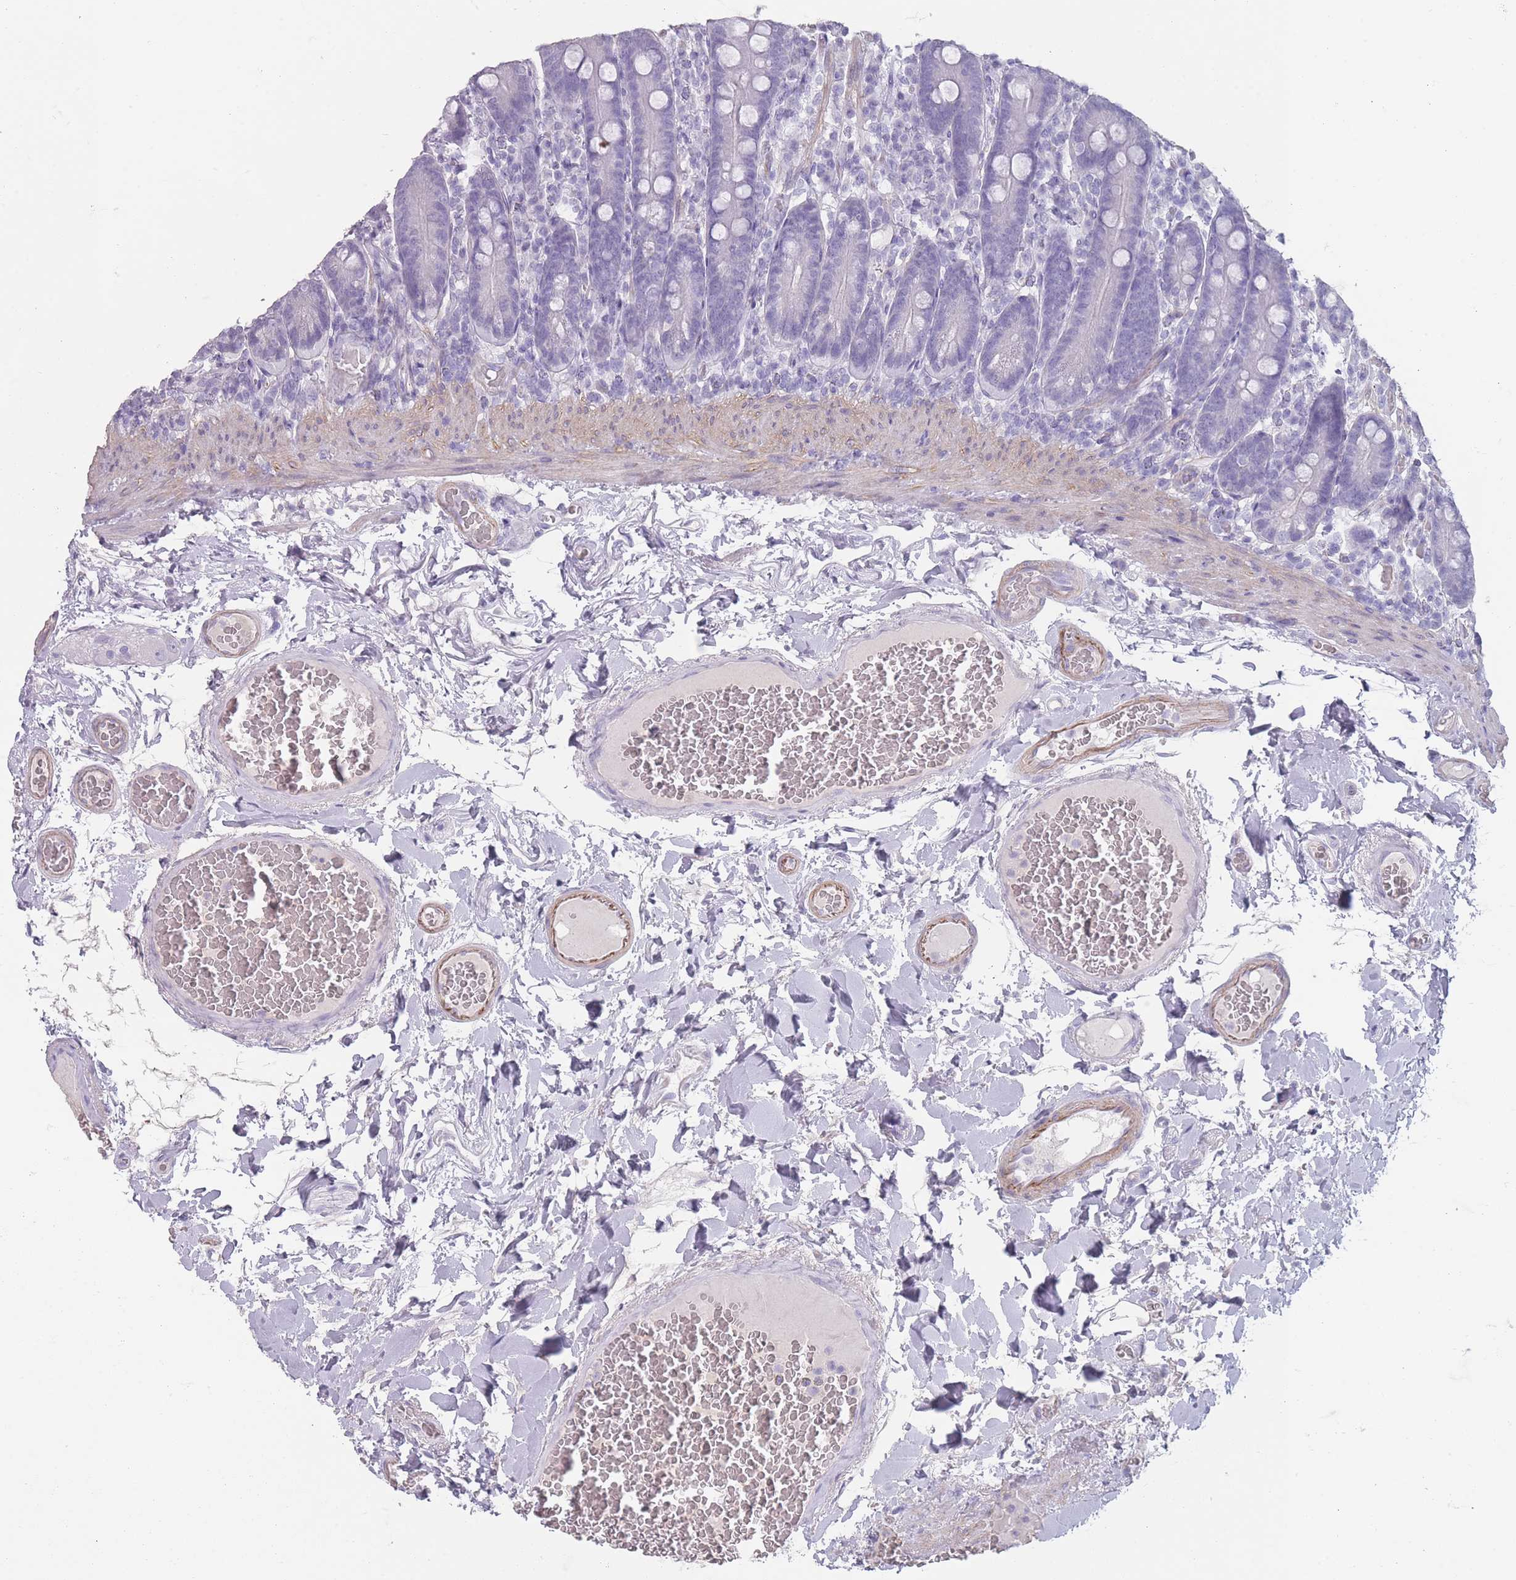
{"staining": {"intensity": "negative", "quantity": "none", "location": "none"}, "tissue": "duodenum", "cell_type": "Glandular cells", "image_type": "normal", "snomed": [{"axis": "morphology", "description": "Normal tissue, NOS"}, {"axis": "topography", "description": "Duodenum"}], "caption": "This is an IHC micrograph of normal duodenum. There is no expression in glandular cells.", "gene": "RHBG", "patient": {"sex": "female", "age": 62}}